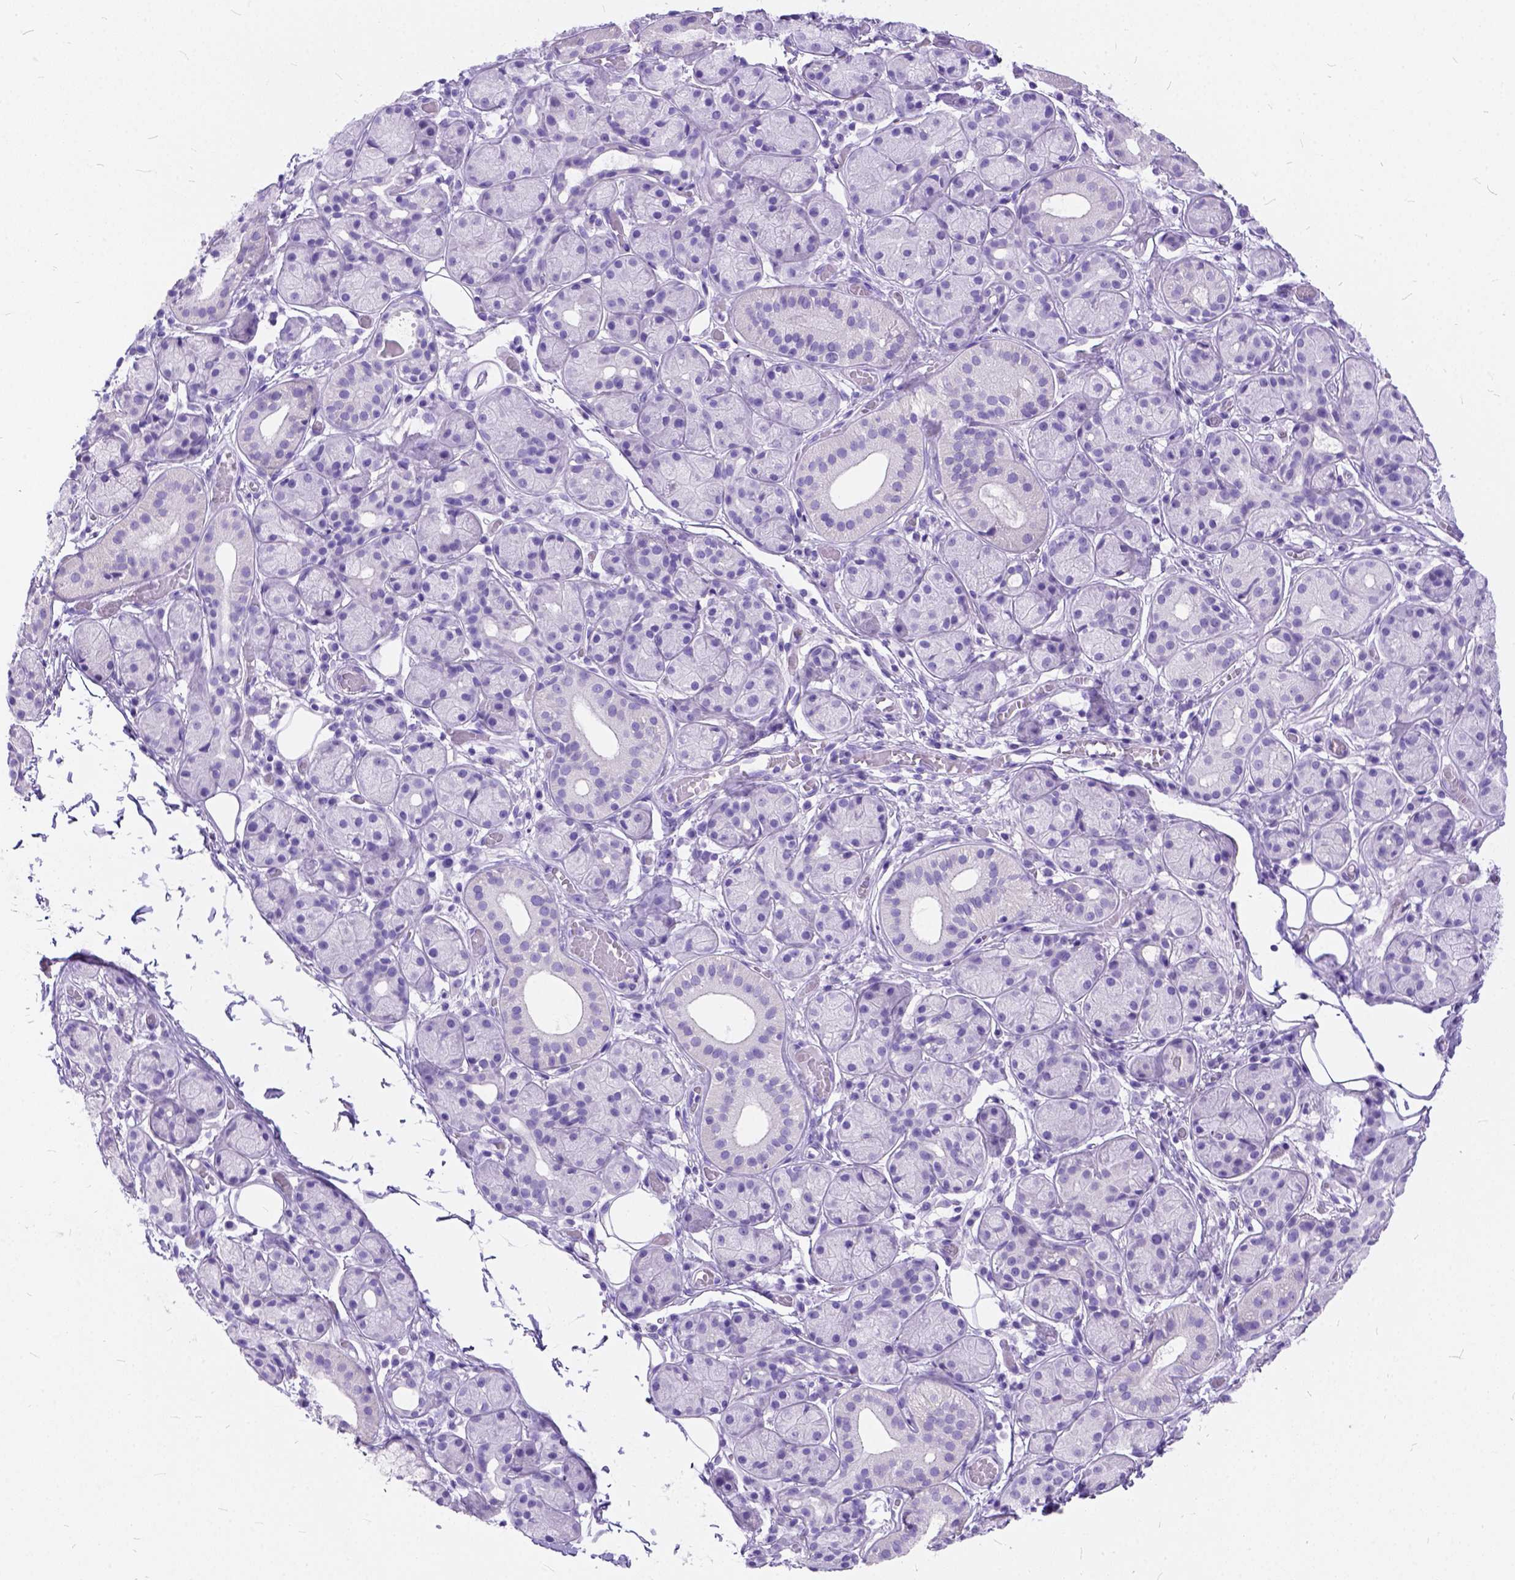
{"staining": {"intensity": "negative", "quantity": "none", "location": "none"}, "tissue": "salivary gland", "cell_type": "Glandular cells", "image_type": "normal", "snomed": [{"axis": "morphology", "description": "Normal tissue, NOS"}, {"axis": "topography", "description": "Salivary gland"}, {"axis": "topography", "description": "Peripheral nerve tissue"}], "caption": "Immunohistochemistry (IHC) image of normal salivary gland: salivary gland stained with DAB (3,3'-diaminobenzidine) exhibits no significant protein expression in glandular cells.", "gene": "C1QTNF3", "patient": {"sex": "male", "age": 71}}